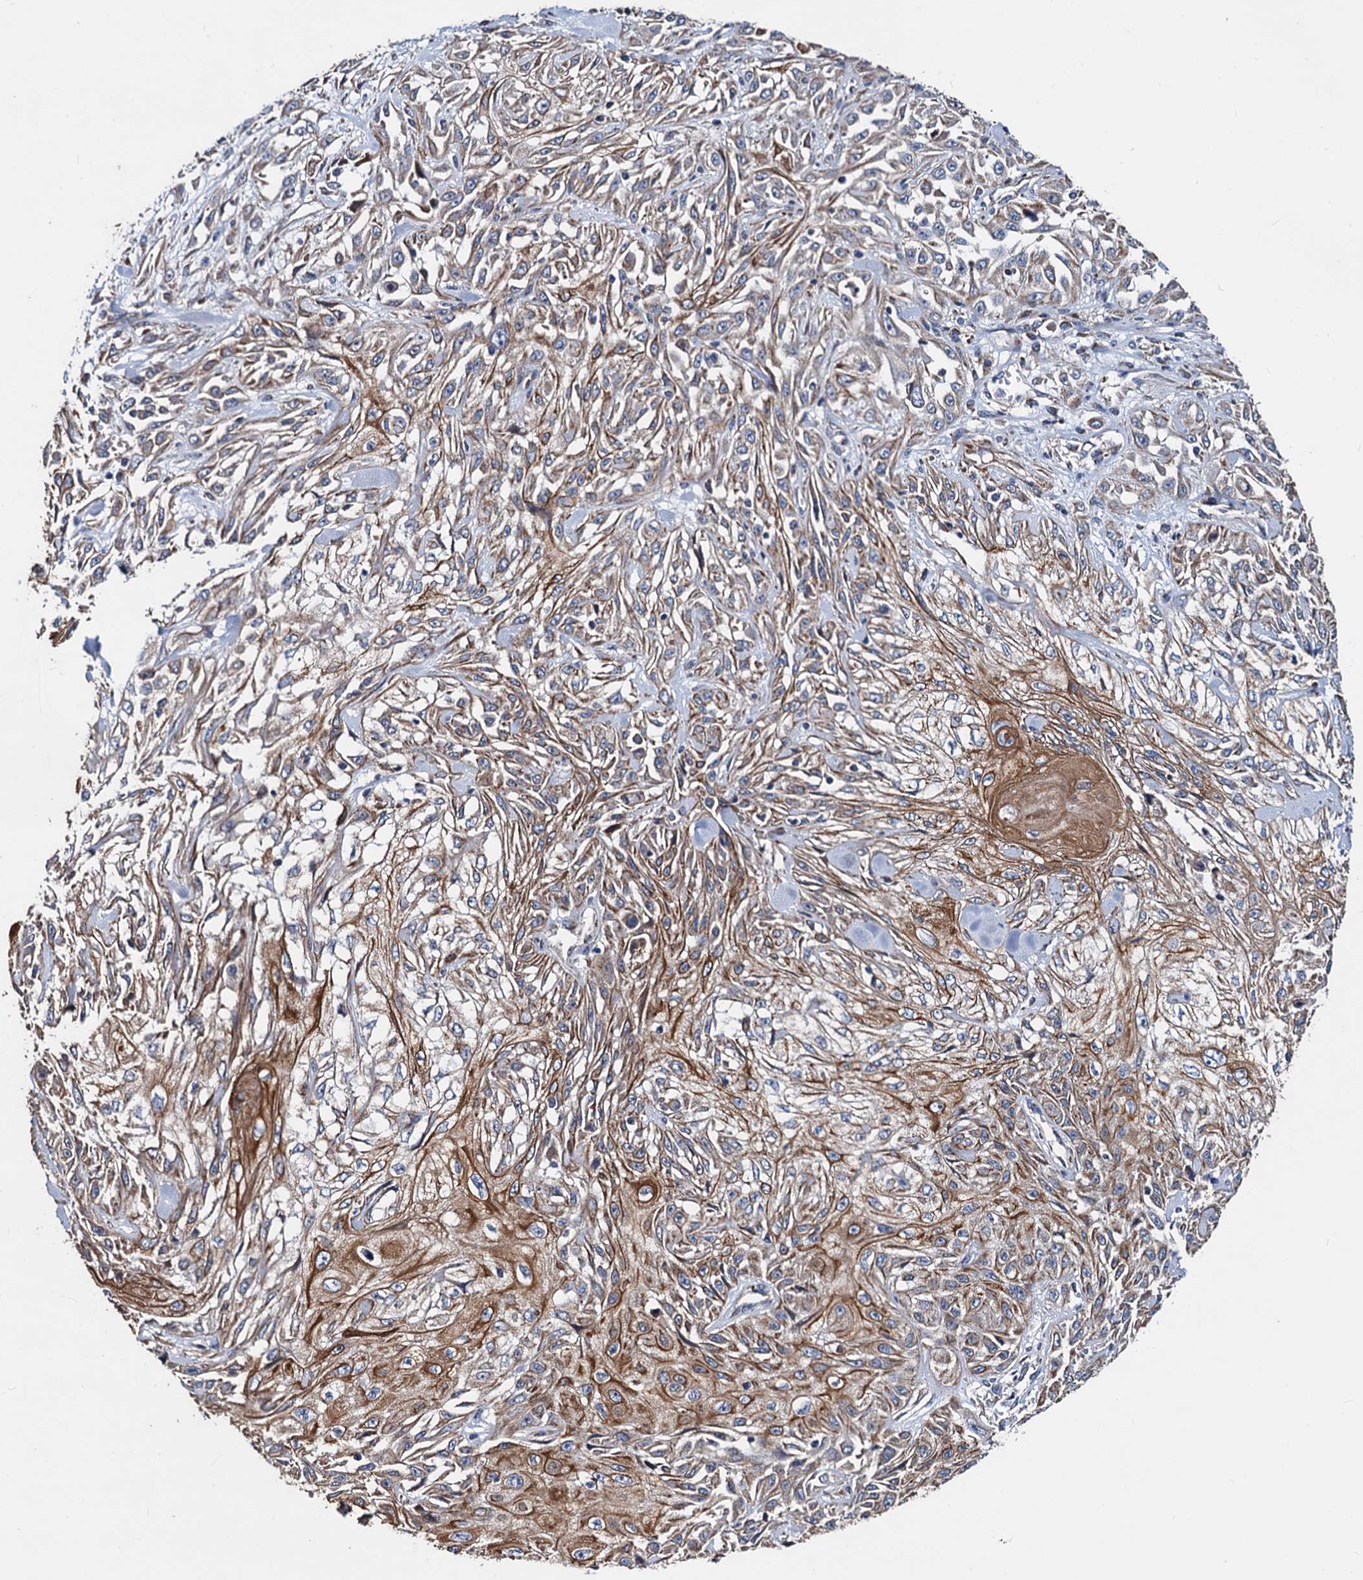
{"staining": {"intensity": "moderate", "quantity": ">75%", "location": "cytoplasmic/membranous"}, "tissue": "skin cancer", "cell_type": "Tumor cells", "image_type": "cancer", "snomed": [{"axis": "morphology", "description": "Squamous cell carcinoma, NOS"}, {"axis": "morphology", "description": "Squamous cell carcinoma, metastatic, NOS"}, {"axis": "topography", "description": "Skin"}, {"axis": "topography", "description": "Lymph node"}], "caption": "This image exhibits immunohistochemistry staining of skin cancer, with medium moderate cytoplasmic/membranous positivity in about >75% of tumor cells.", "gene": "AKAP11", "patient": {"sex": "male", "age": 75}}